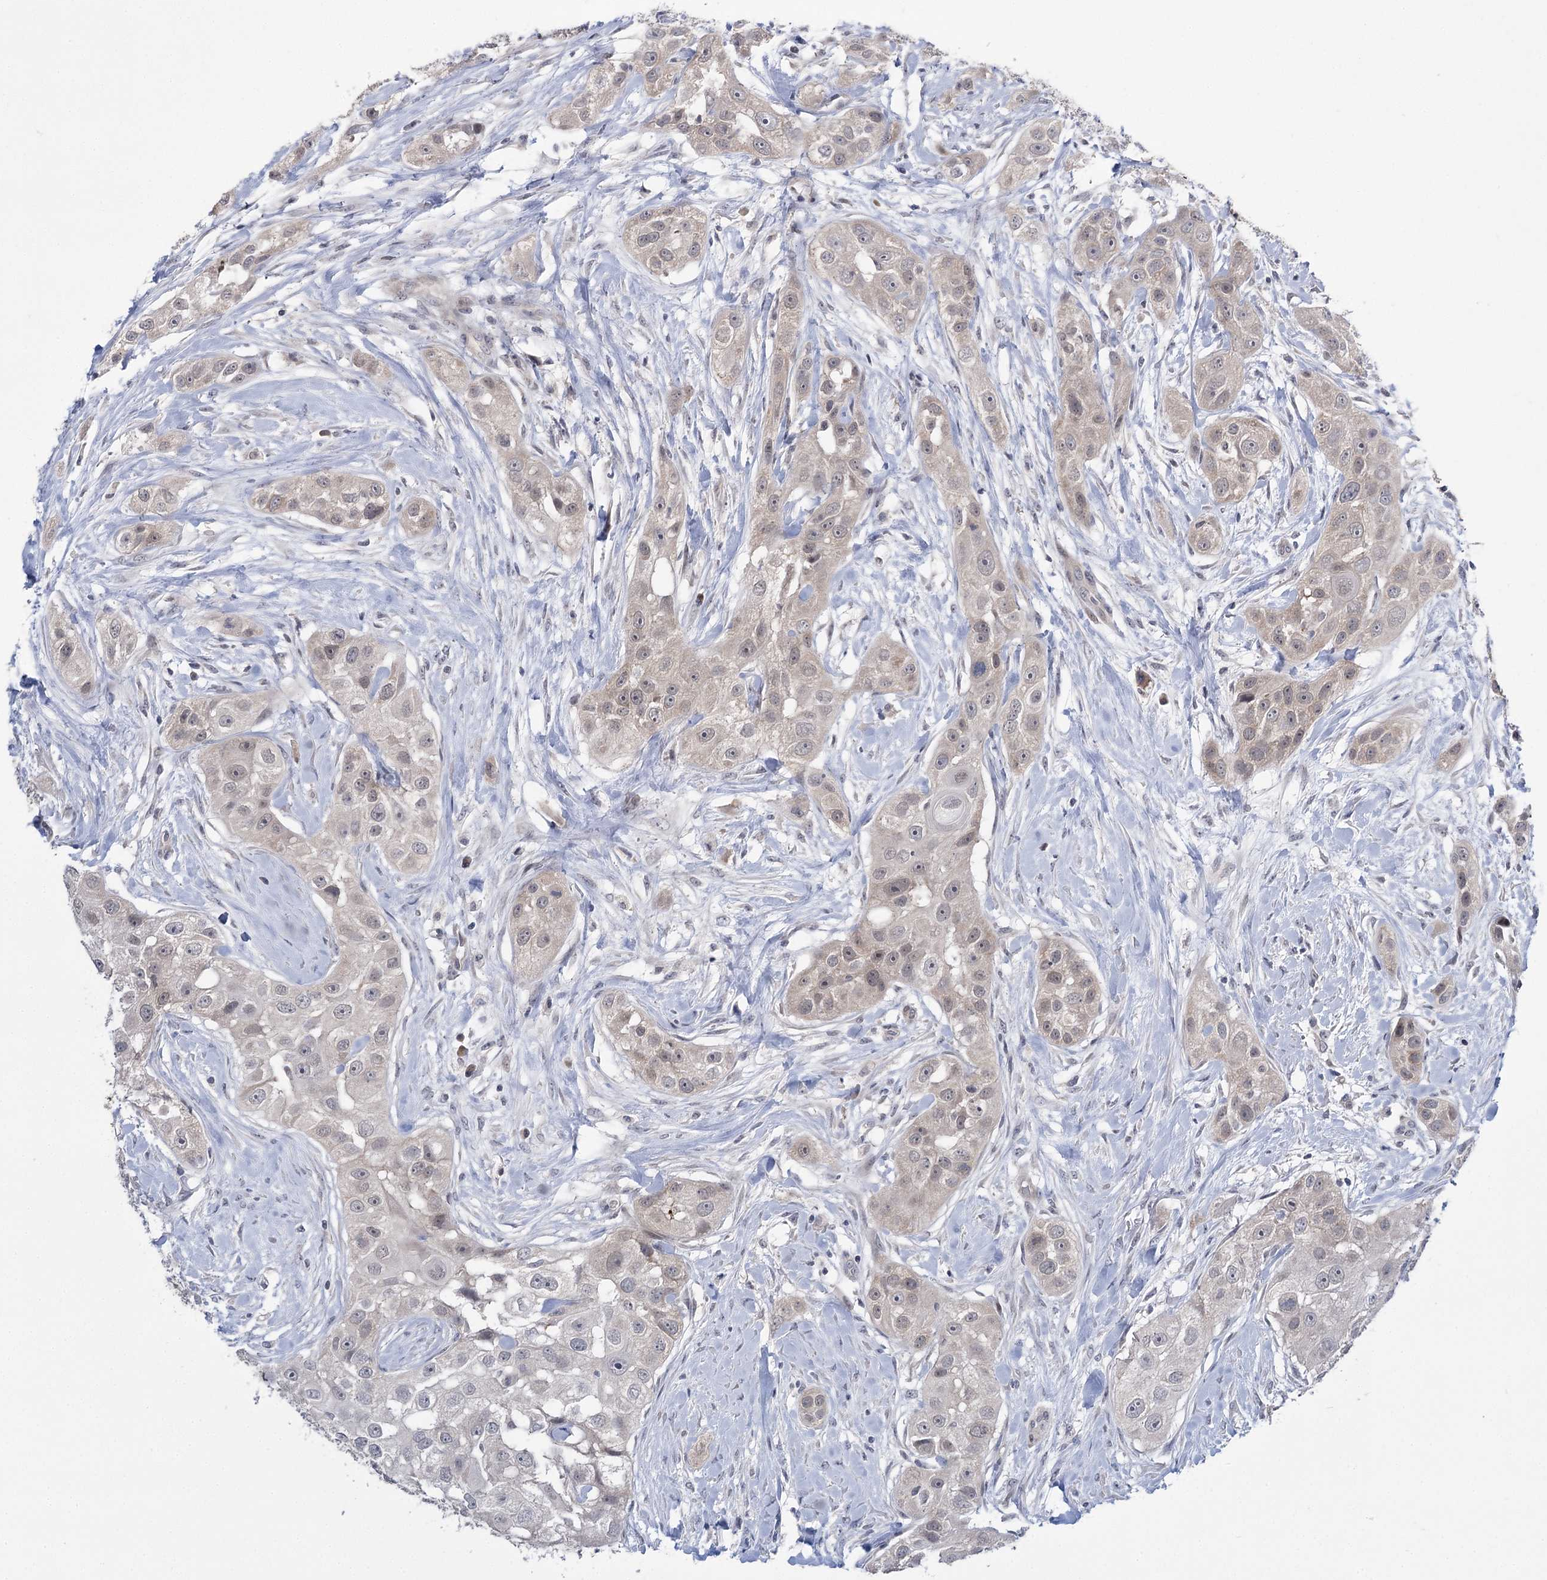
{"staining": {"intensity": "negative", "quantity": "none", "location": "none"}, "tissue": "head and neck cancer", "cell_type": "Tumor cells", "image_type": "cancer", "snomed": [{"axis": "morphology", "description": "Normal tissue, NOS"}, {"axis": "morphology", "description": "Squamous cell carcinoma, NOS"}, {"axis": "topography", "description": "Skeletal muscle"}, {"axis": "topography", "description": "Head-Neck"}], "caption": "Tumor cells are negative for protein expression in human head and neck cancer.", "gene": "PHYHIPL", "patient": {"sex": "male", "age": 51}}